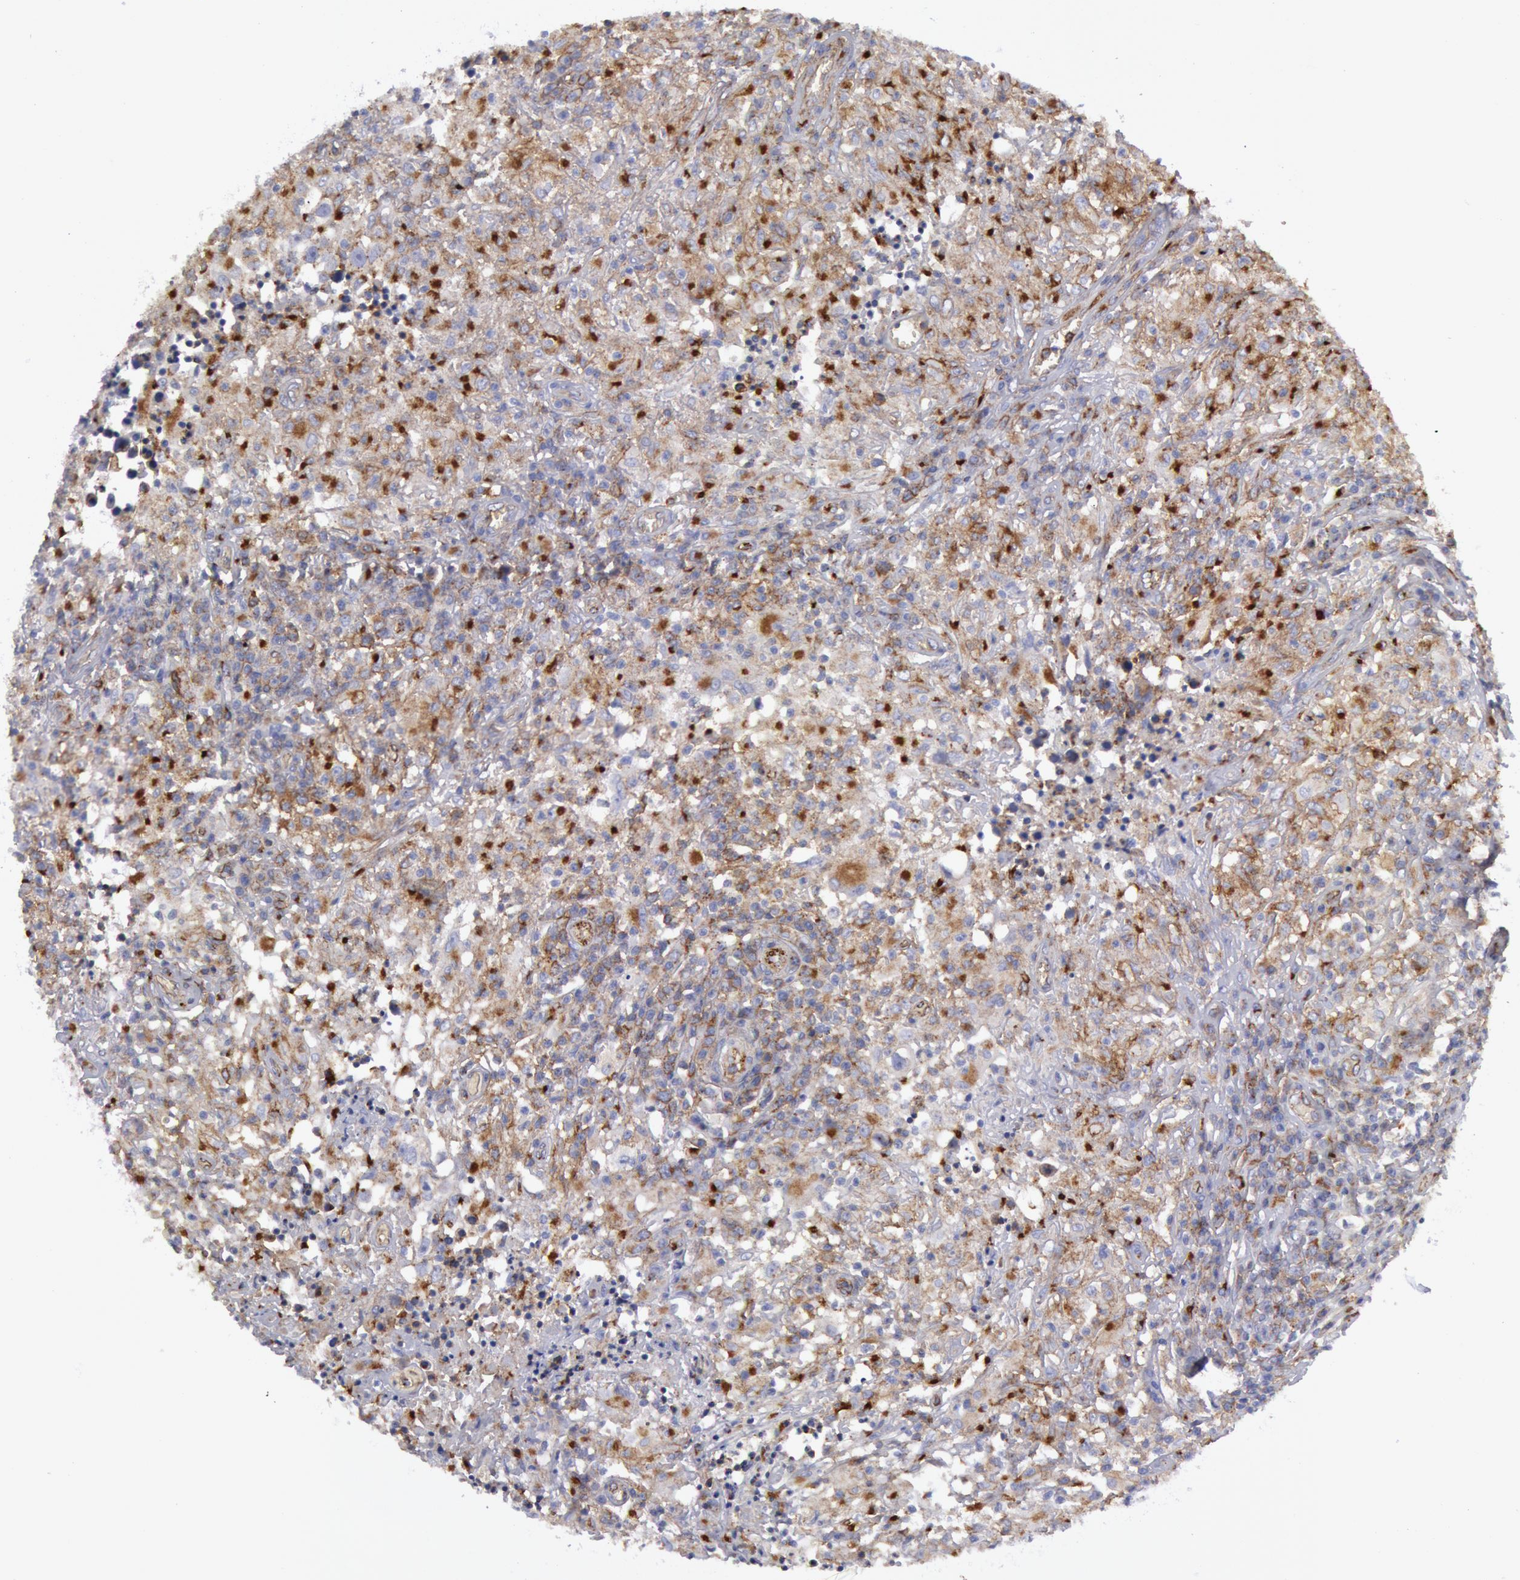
{"staining": {"intensity": "weak", "quantity": "<25%", "location": "cytoplasmic/membranous"}, "tissue": "testis cancer", "cell_type": "Tumor cells", "image_type": "cancer", "snomed": [{"axis": "morphology", "description": "Seminoma, NOS"}, {"axis": "topography", "description": "Testis"}], "caption": "Immunohistochemistry (IHC) micrograph of neoplastic tissue: seminoma (testis) stained with DAB (3,3'-diaminobenzidine) exhibits no significant protein staining in tumor cells.", "gene": "FLOT1", "patient": {"sex": "male", "age": 34}}